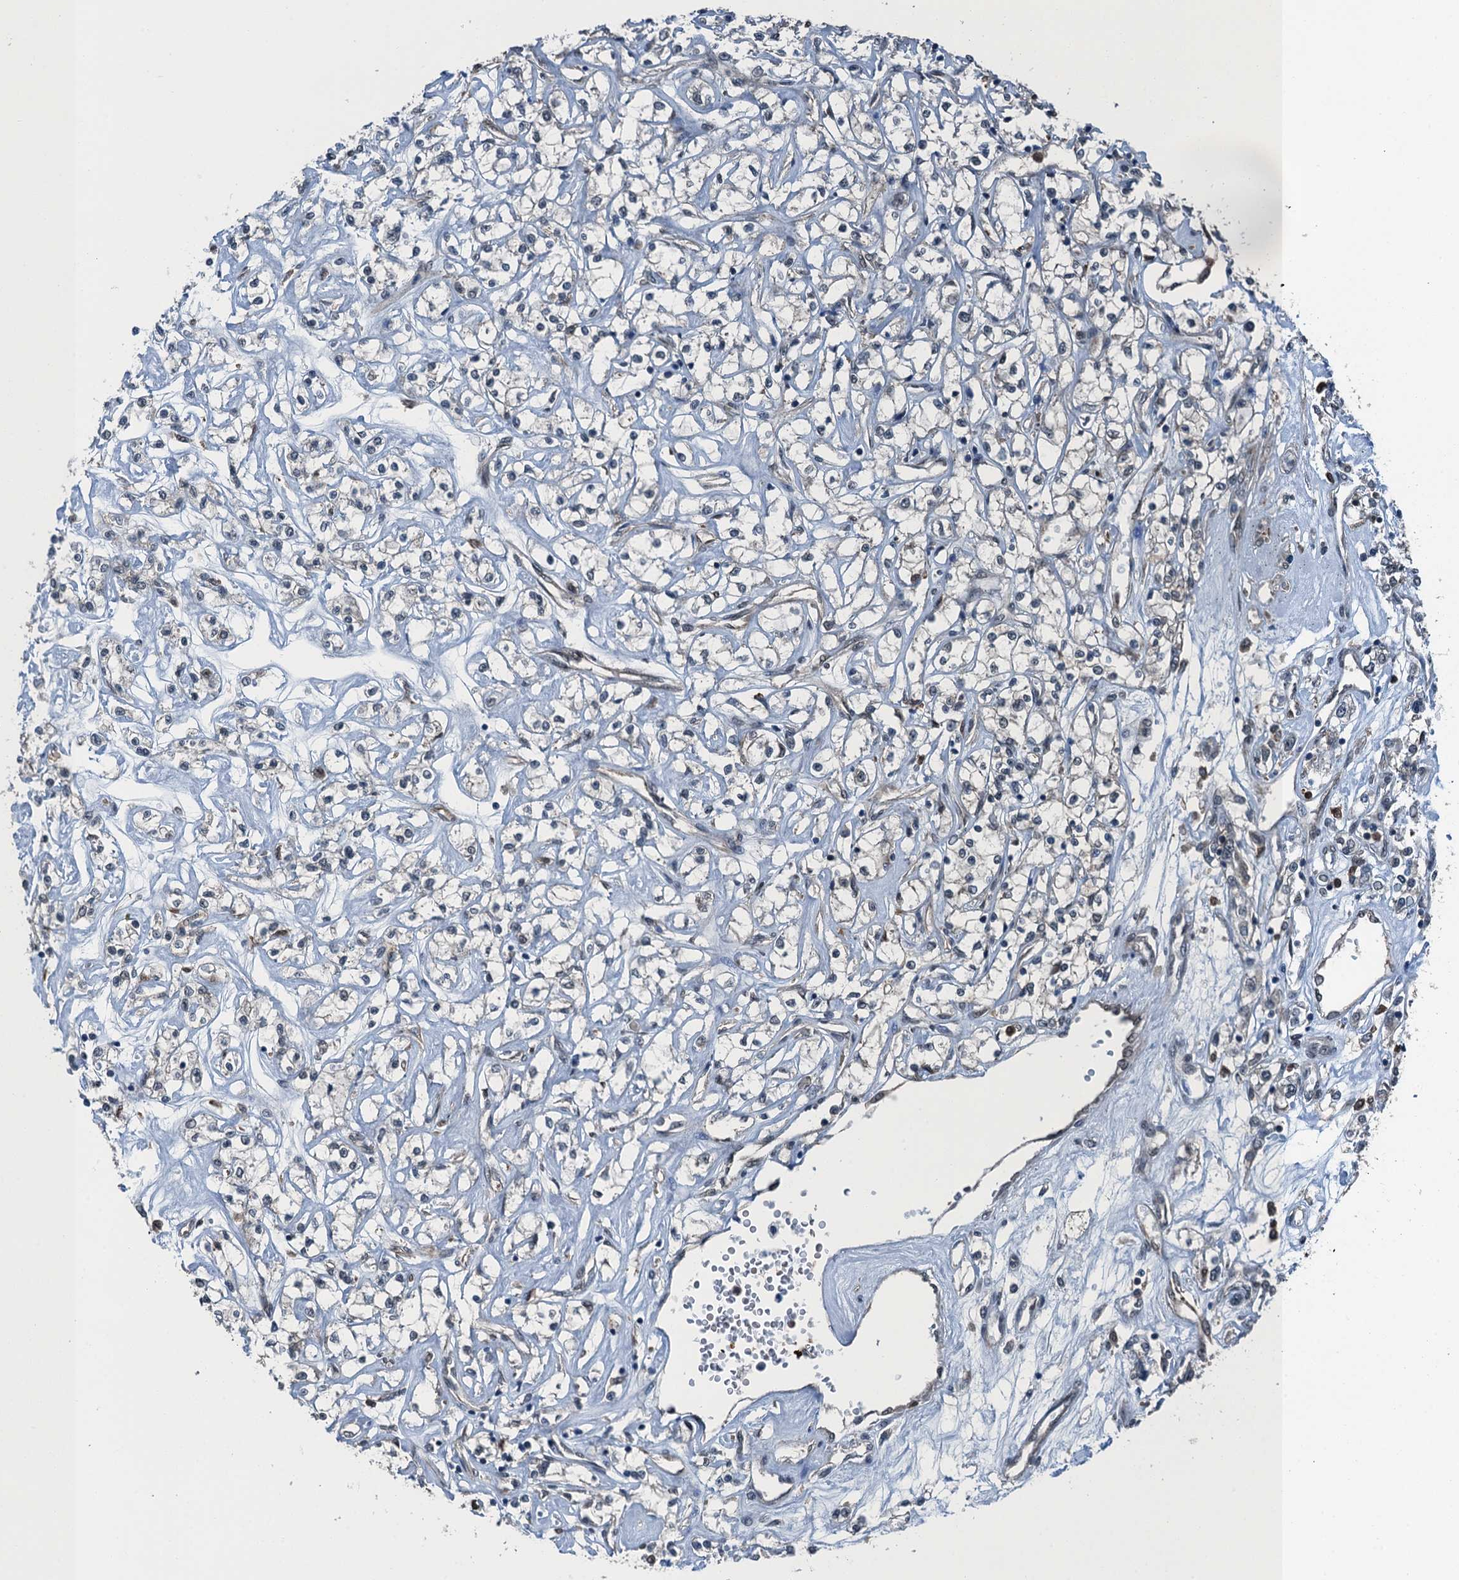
{"staining": {"intensity": "negative", "quantity": "none", "location": "none"}, "tissue": "renal cancer", "cell_type": "Tumor cells", "image_type": "cancer", "snomed": [{"axis": "morphology", "description": "Adenocarcinoma, NOS"}, {"axis": "topography", "description": "Kidney"}], "caption": "IHC micrograph of neoplastic tissue: renal cancer (adenocarcinoma) stained with DAB shows no significant protein expression in tumor cells.", "gene": "RNH1", "patient": {"sex": "female", "age": 59}}